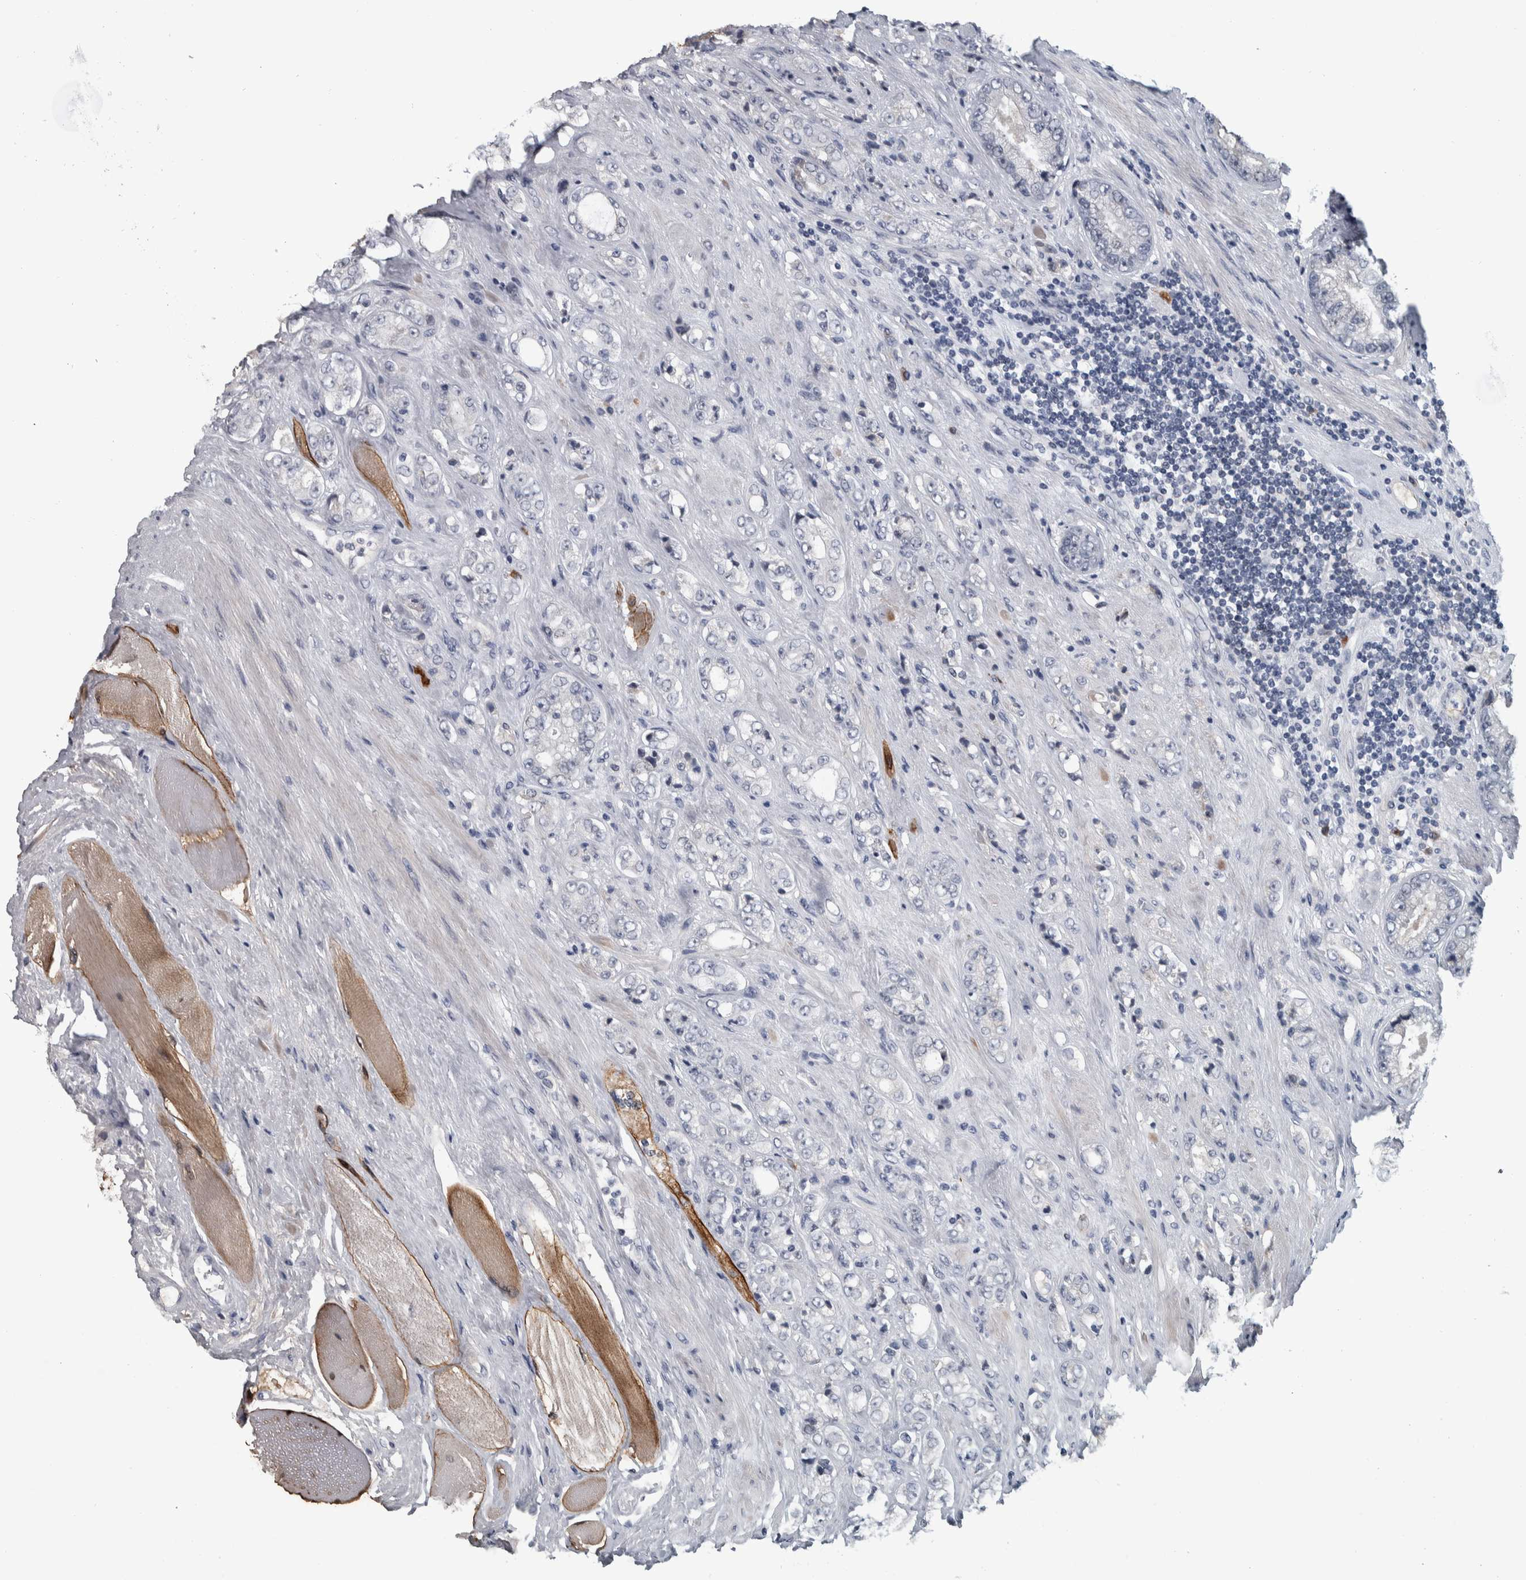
{"staining": {"intensity": "negative", "quantity": "none", "location": "none"}, "tissue": "prostate cancer", "cell_type": "Tumor cells", "image_type": "cancer", "snomed": [{"axis": "morphology", "description": "Adenocarcinoma, High grade"}, {"axis": "topography", "description": "Prostate"}], "caption": "Immunohistochemistry (IHC) image of neoplastic tissue: prostate high-grade adenocarcinoma stained with DAB (3,3'-diaminobenzidine) displays no significant protein positivity in tumor cells.", "gene": "CAVIN4", "patient": {"sex": "male", "age": 61}}